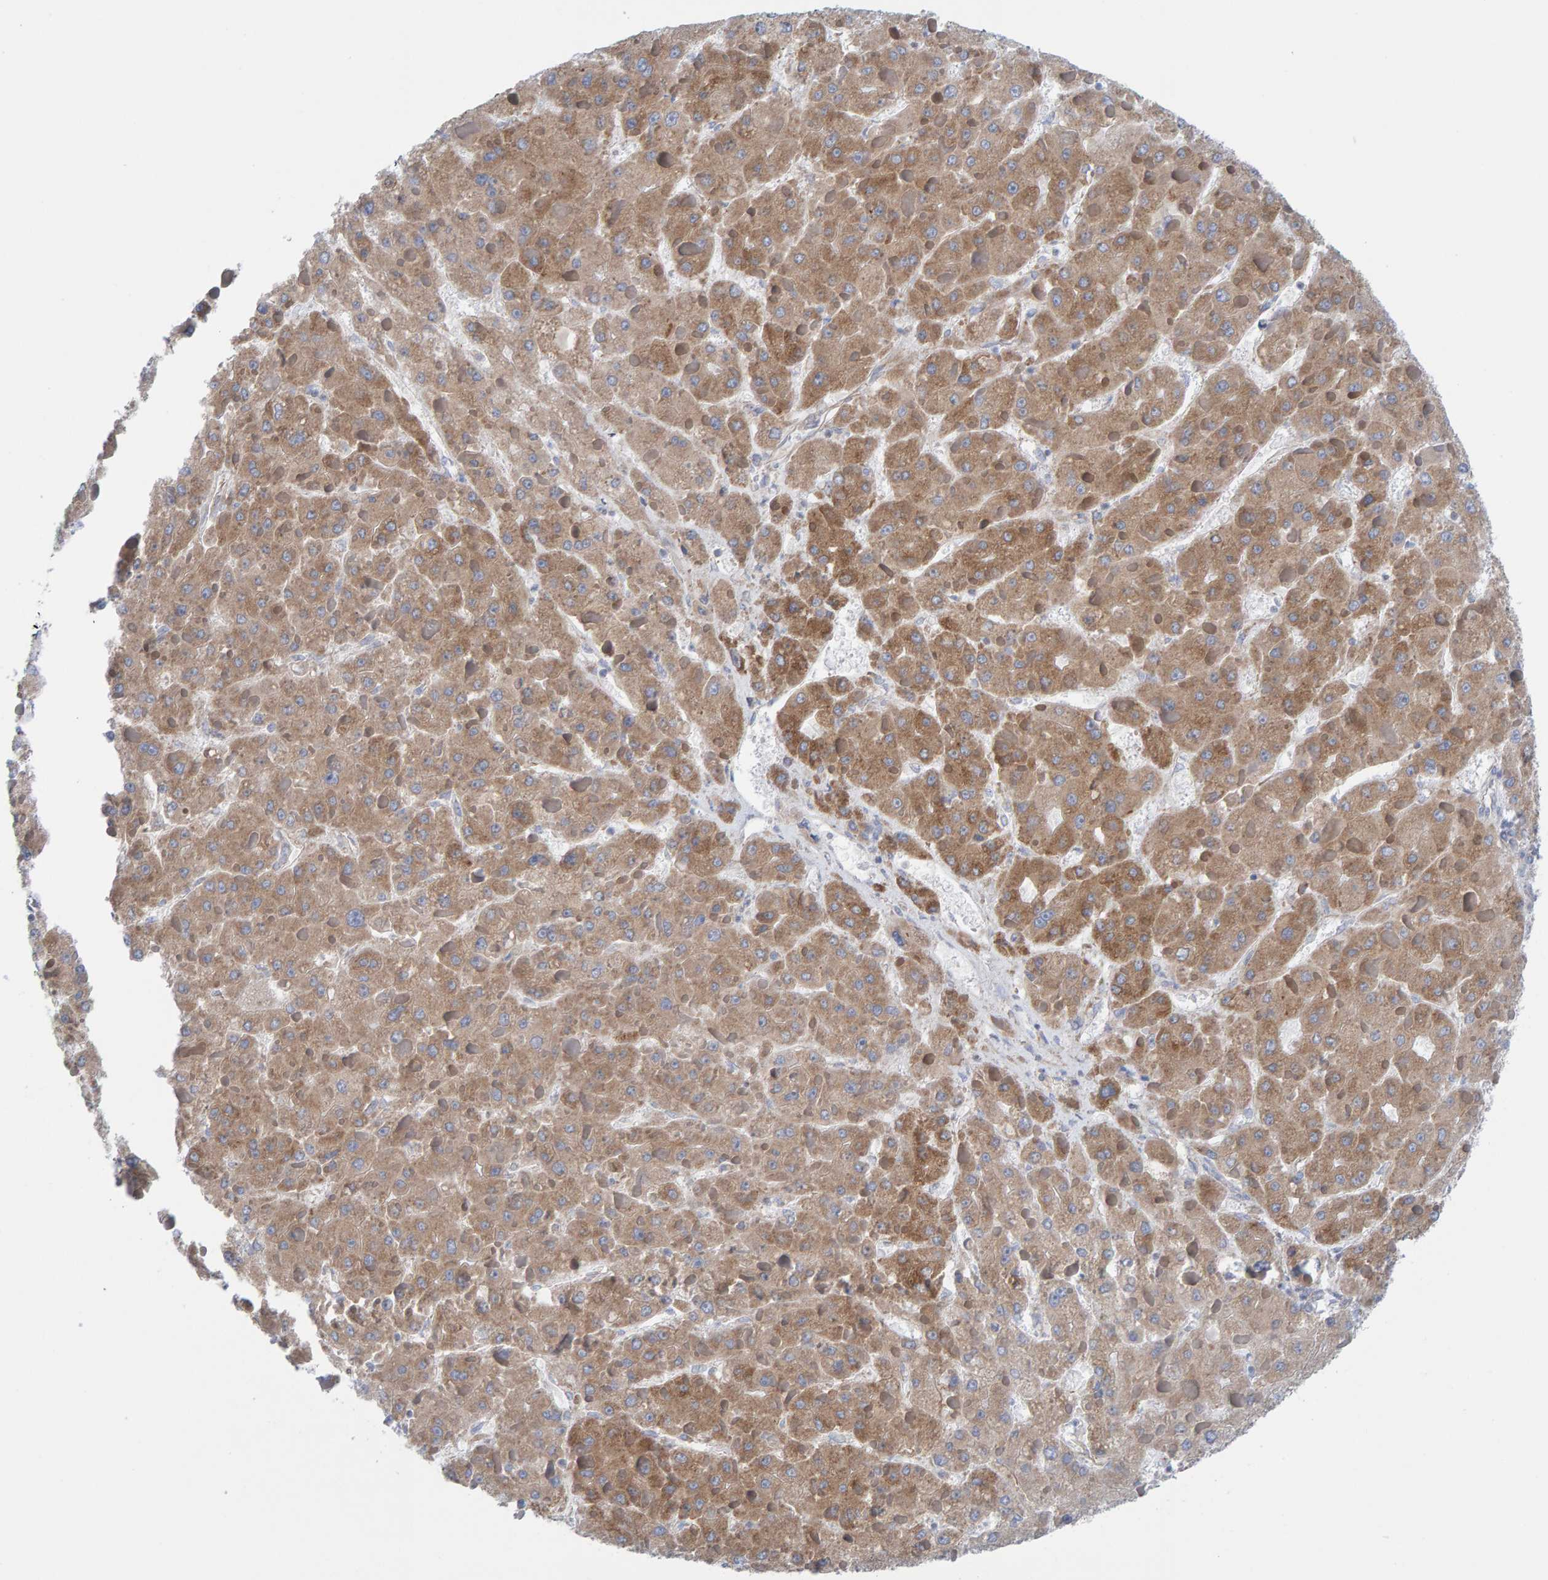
{"staining": {"intensity": "moderate", "quantity": ">75%", "location": "cytoplasmic/membranous"}, "tissue": "liver cancer", "cell_type": "Tumor cells", "image_type": "cancer", "snomed": [{"axis": "morphology", "description": "Carcinoma, Hepatocellular, NOS"}, {"axis": "topography", "description": "Liver"}], "caption": "Immunohistochemical staining of human hepatocellular carcinoma (liver) exhibits medium levels of moderate cytoplasmic/membranous protein expression in approximately >75% of tumor cells.", "gene": "CDK5RAP3", "patient": {"sex": "female", "age": 73}}